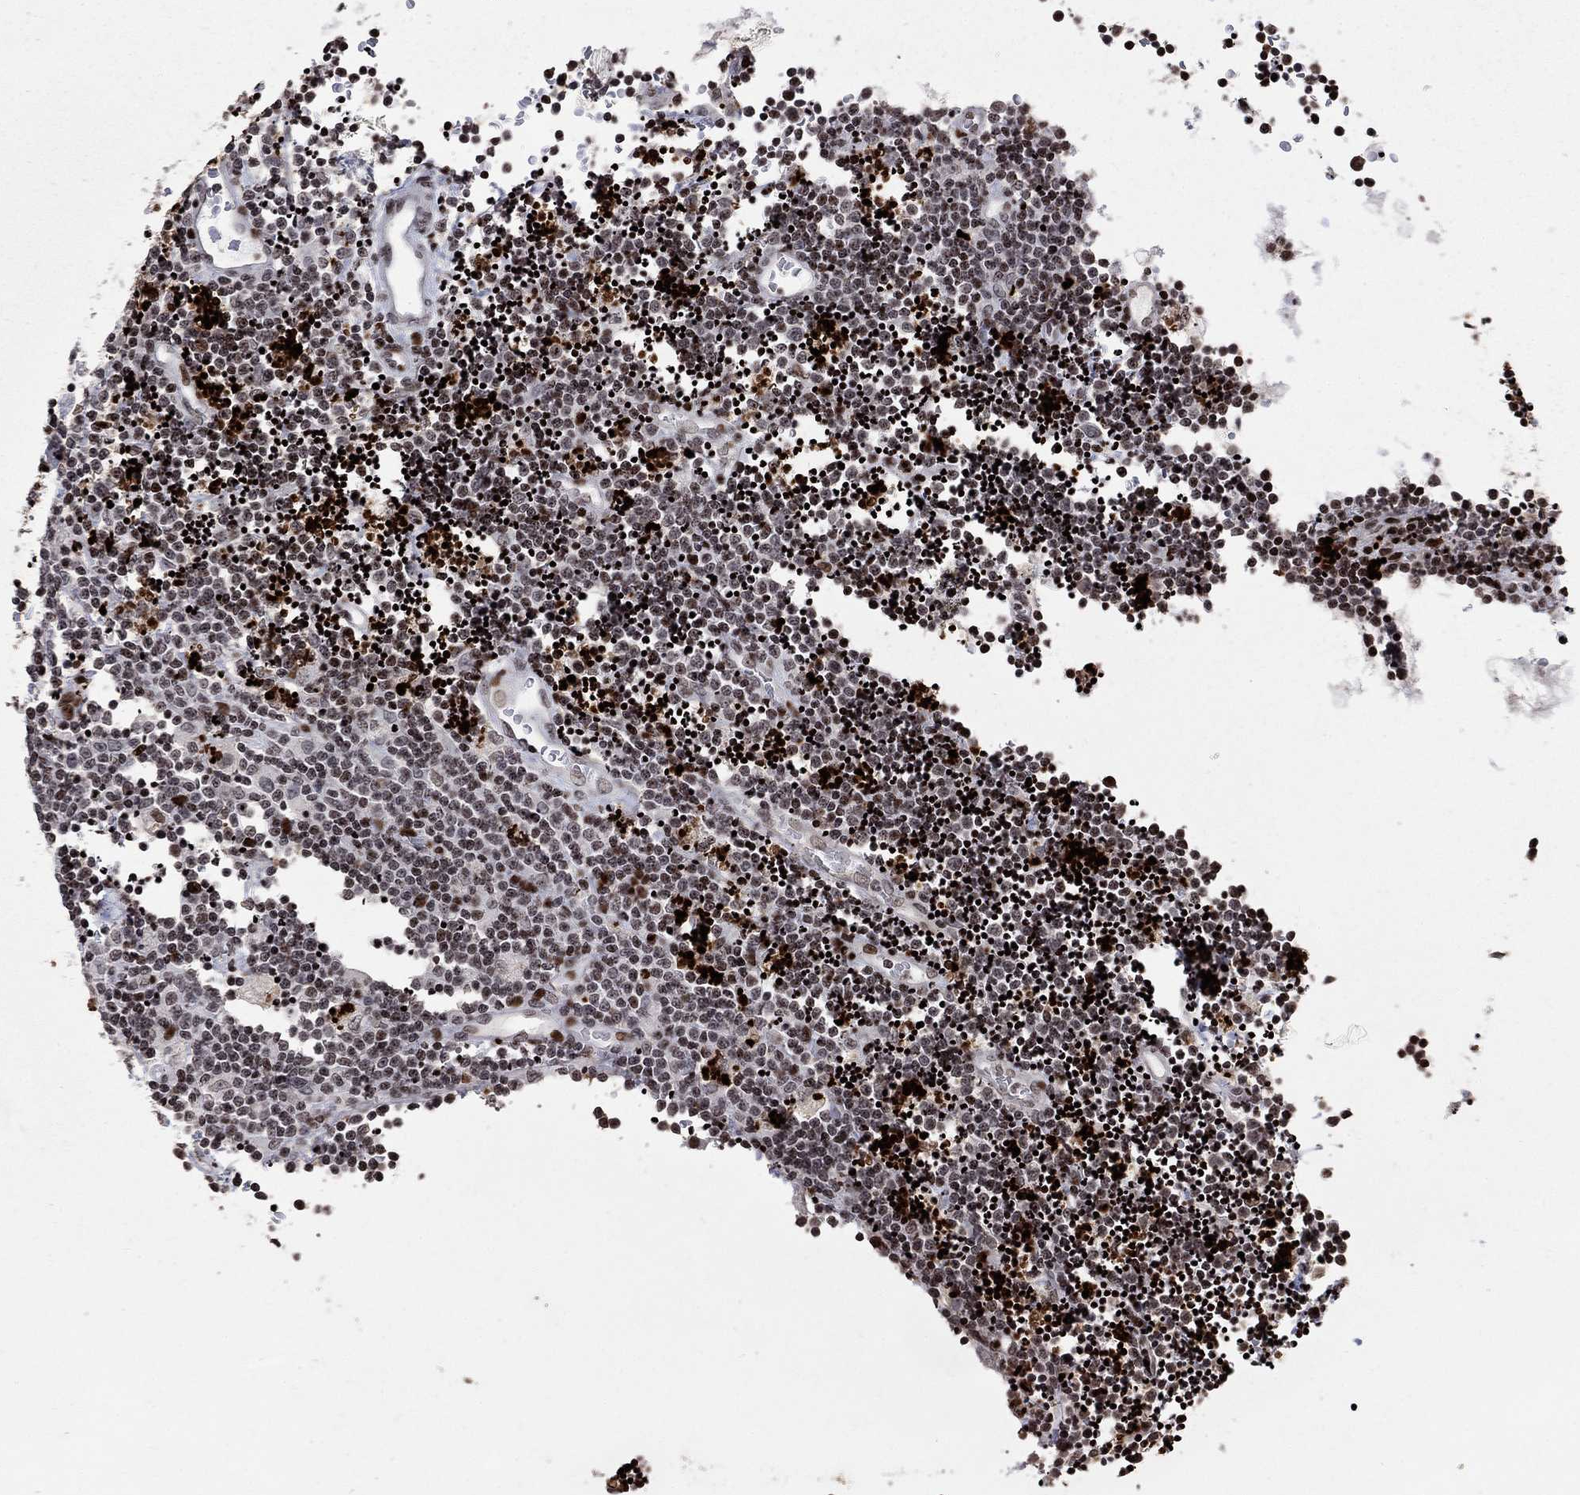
{"staining": {"intensity": "moderate", "quantity": "<25%", "location": "nuclear"}, "tissue": "lymphoma", "cell_type": "Tumor cells", "image_type": "cancer", "snomed": [{"axis": "morphology", "description": "Malignant lymphoma, non-Hodgkin's type, Low grade"}, {"axis": "topography", "description": "Brain"}], "caption": "Lymphoma stained with IHC shows moderate nuclear positivity in about <25% of tumor cells.", "gene": "SRSF3", "patient": {"sex": "female", "age": 66}}